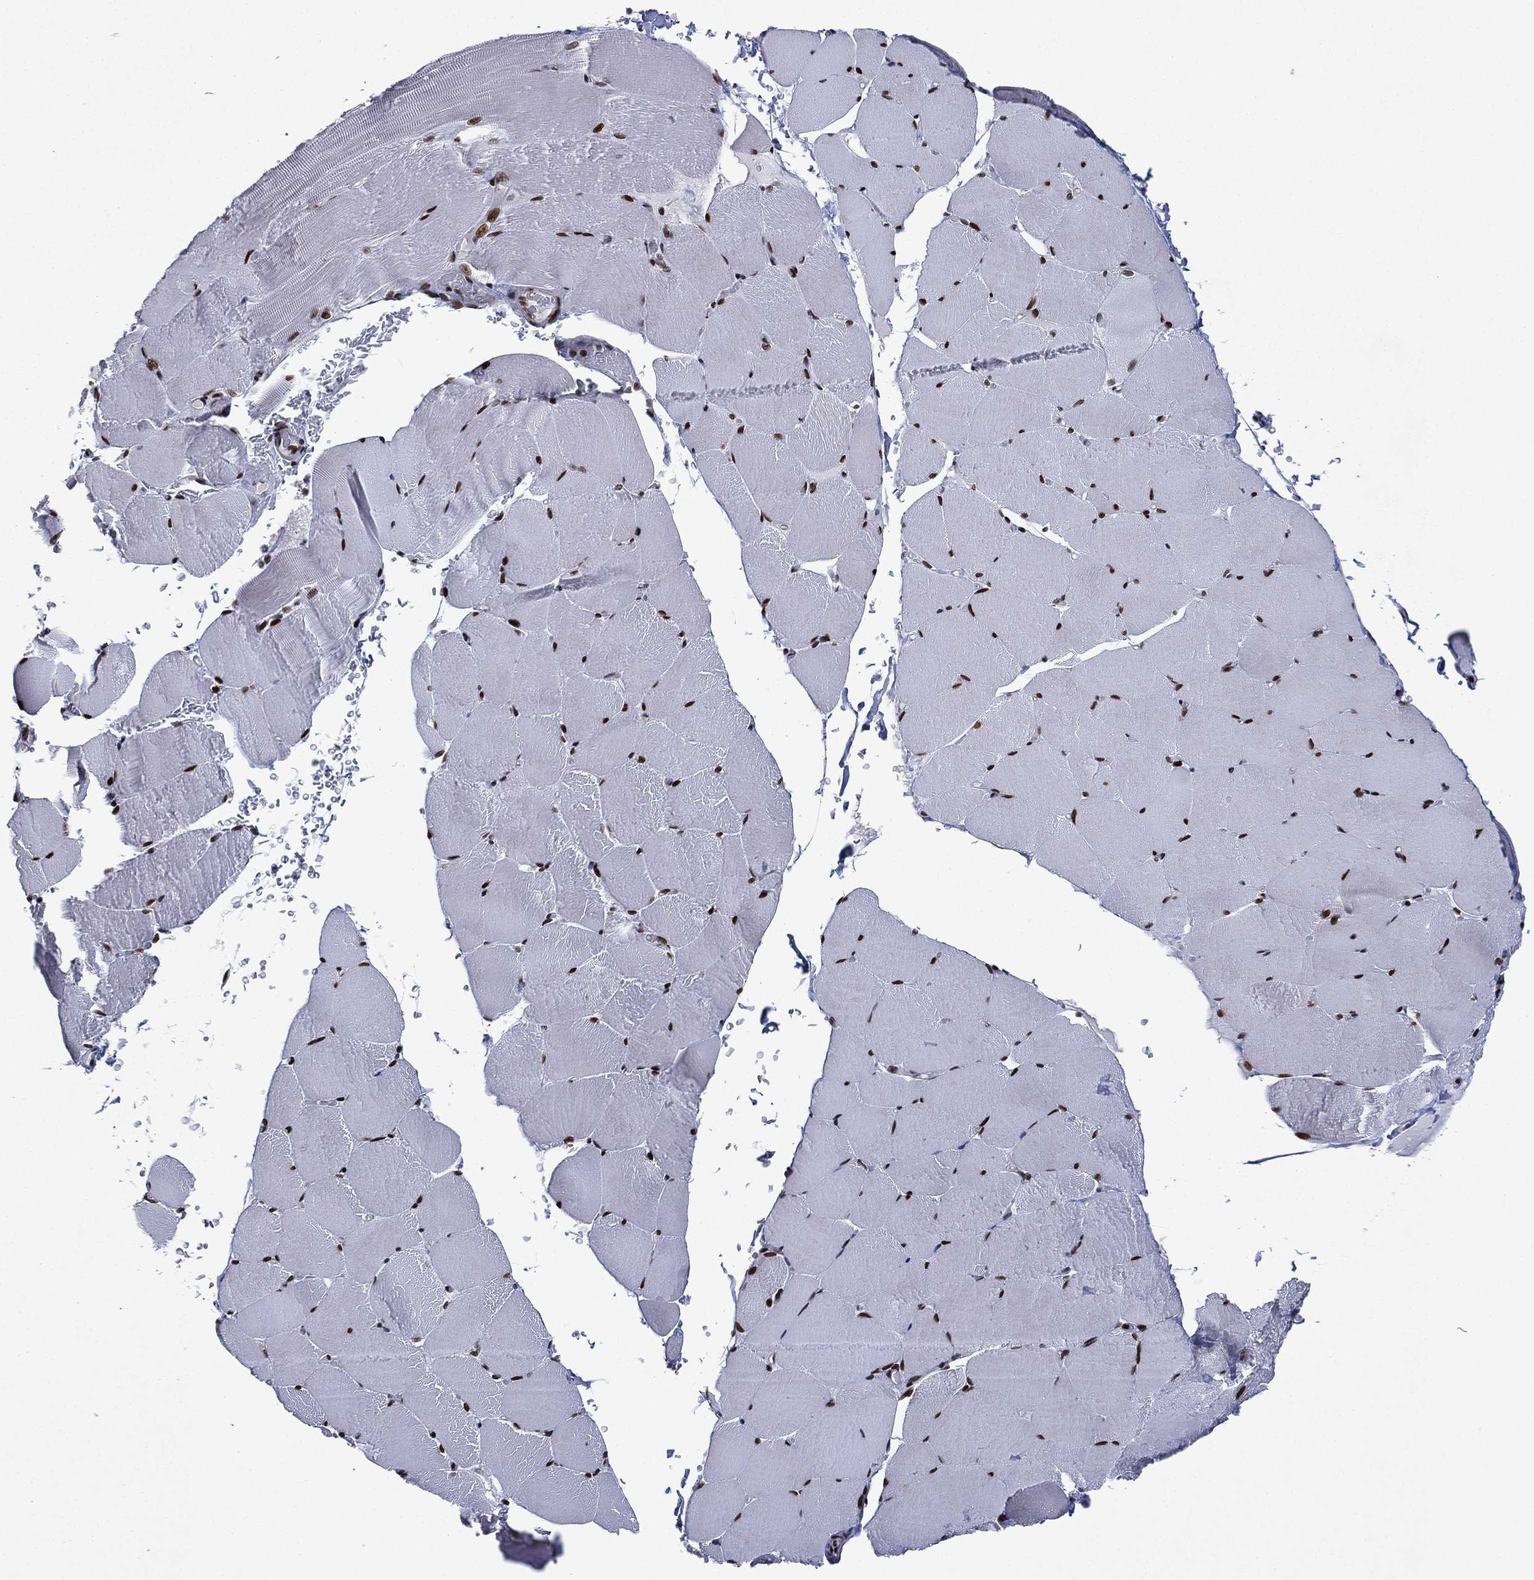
{"staining": {"intensity": "strong", "quantity": ">75%", "location": "nuclear"}, "tissue": "skeletal muscle", "cell_type": "Myocytes", "image_type": "normal", "snomed": [{"axis": "morphology", "description": "Normal tissue, NOS"}, {"axis": "topography", "description": "Skeletal muscle"}], "caption": "Myocytes reveal strong nuclear positivity in about >75% of cells in unremarkable skeletal muscle.", "gene": "RTF1", "patient": {"sex": "female", "age": 37}}